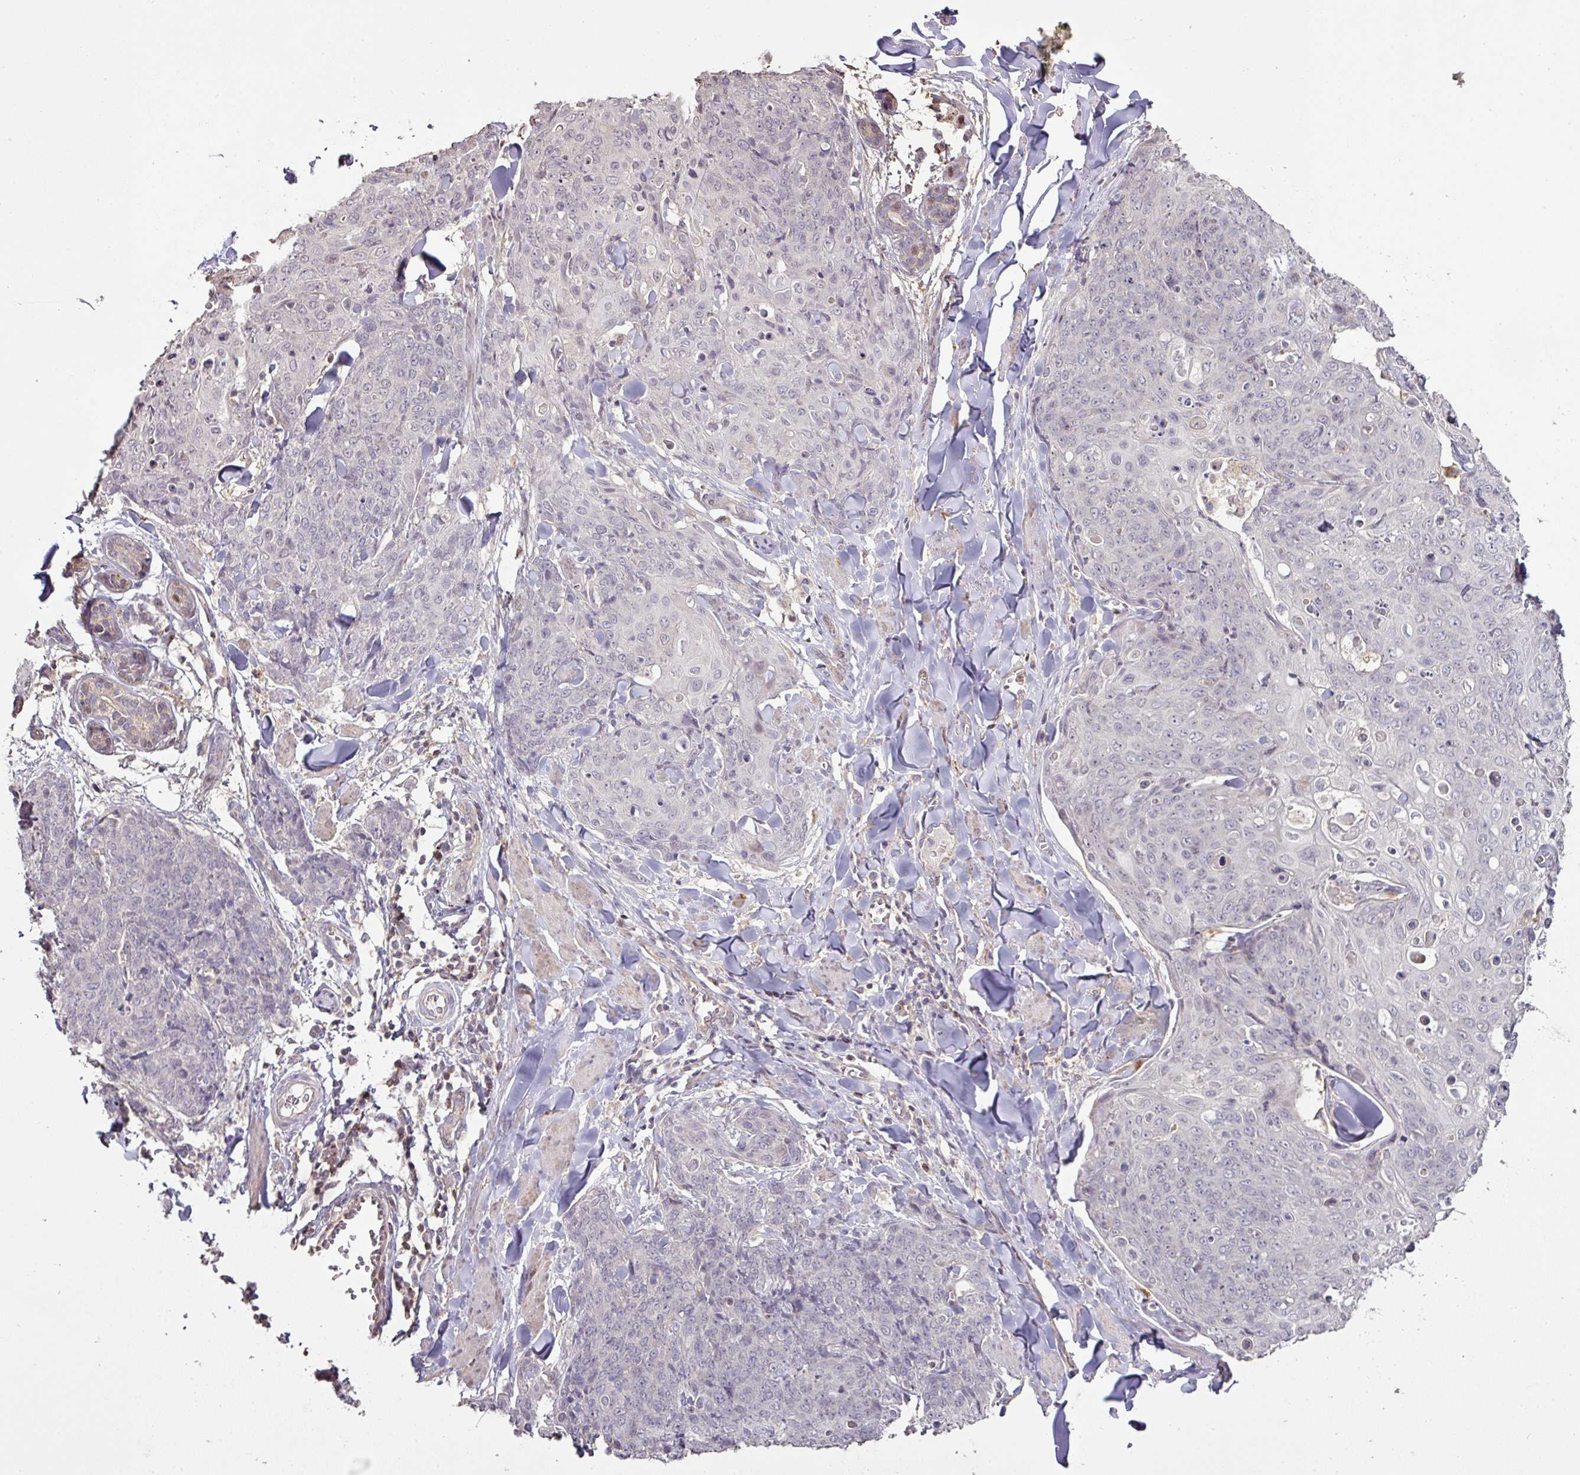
{"staining": {"intensity": "weak", "quantity": "<25%", "location": "cytoplasmic/membranous"}, "tissue": "skin cancer", "cell_type": "Tumor cells", "image_type": "cancer", "snomed": [{"axis": "morphology", "description": "Squamous cell carcinoma, NOS"}, {"axis": "topography", "description": "Skin"}, {"axis": "topography", "description": "Vulva"}], "caption": "Squamous cell carcinoma (skin) stained for a protein using IHC shows no positivity tumor cells.", "gene": "CXCR5", "patient": {"sex": "female", "age": 85}}